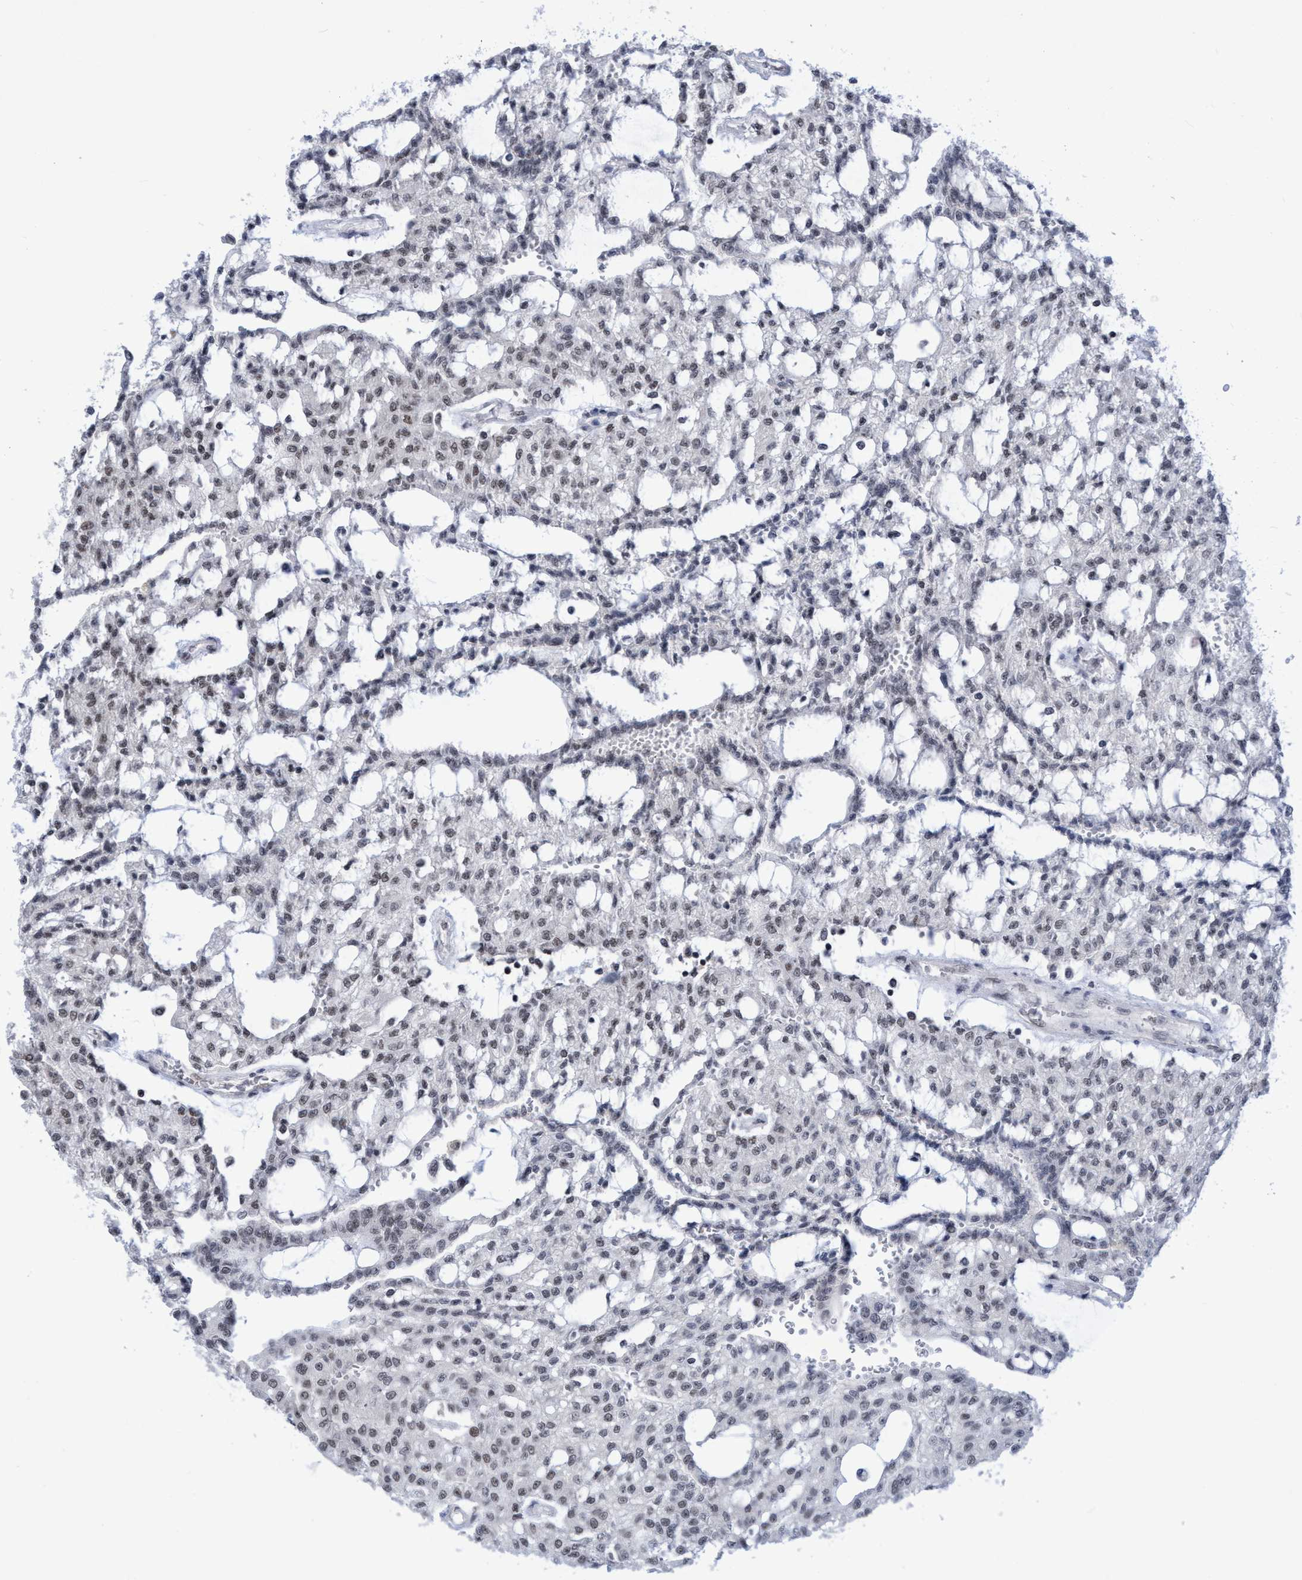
{"staining": {"intensity": "weak", "quantity": "<25%", "location": "nuclear"}, "tissue": "renal cancer", "cell_type": "Tumor cells", "image_type": "cancer", "snomed": [{"axis": "morphology", "description": "Adenocarcinoma, NOS"}, {"axis": "topography", "description": "Kidney"}], "caption": "This is an immunohistochemistry (IHC) histopathology image of renal adenocarcinoma. There is no expression in tumor cells.", "gene": "C9orf78", "patient": {"sex": "male", "age": 63}}